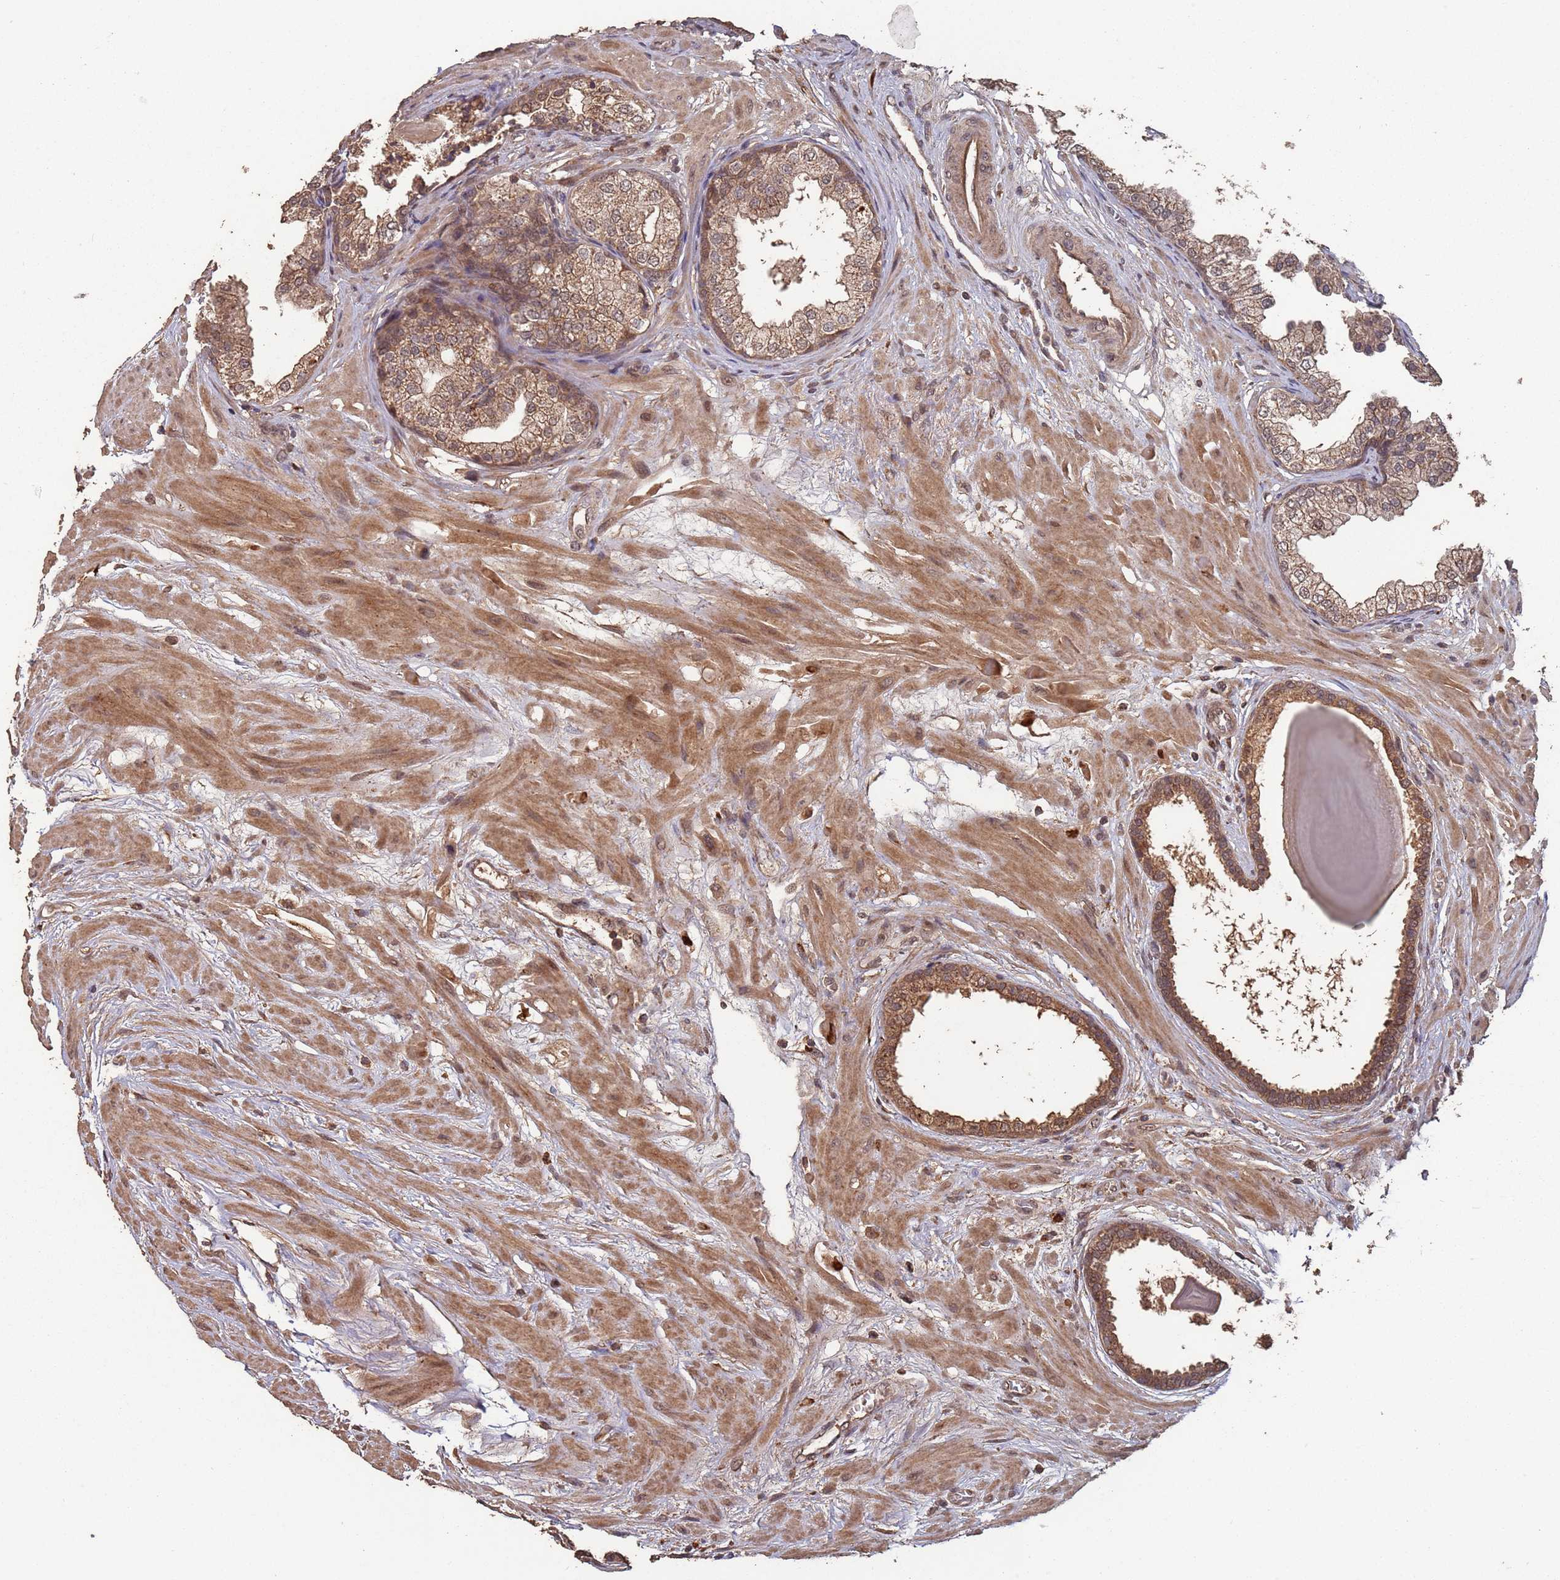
{"staining": {"intensity": "moderate", "quantity": ">75%", "location": "cytoplasmic/membranous"}, "tissue": "prostate", "cell_type": "Glandular cells", "image_type": "normal", "snomed": [{"axis": "morphology", "description": "Normal tissue, NOS"}, {"axis": "topography", "description": "Prostate"}], "caption": "Prostate stained for a protein (brown) reveals moderate cytoplasmic/membranous positive positivity in approximately >75% of glandular cells.", "gene": "FRAT1", "patient": {"sex": "male", "age": 48}}